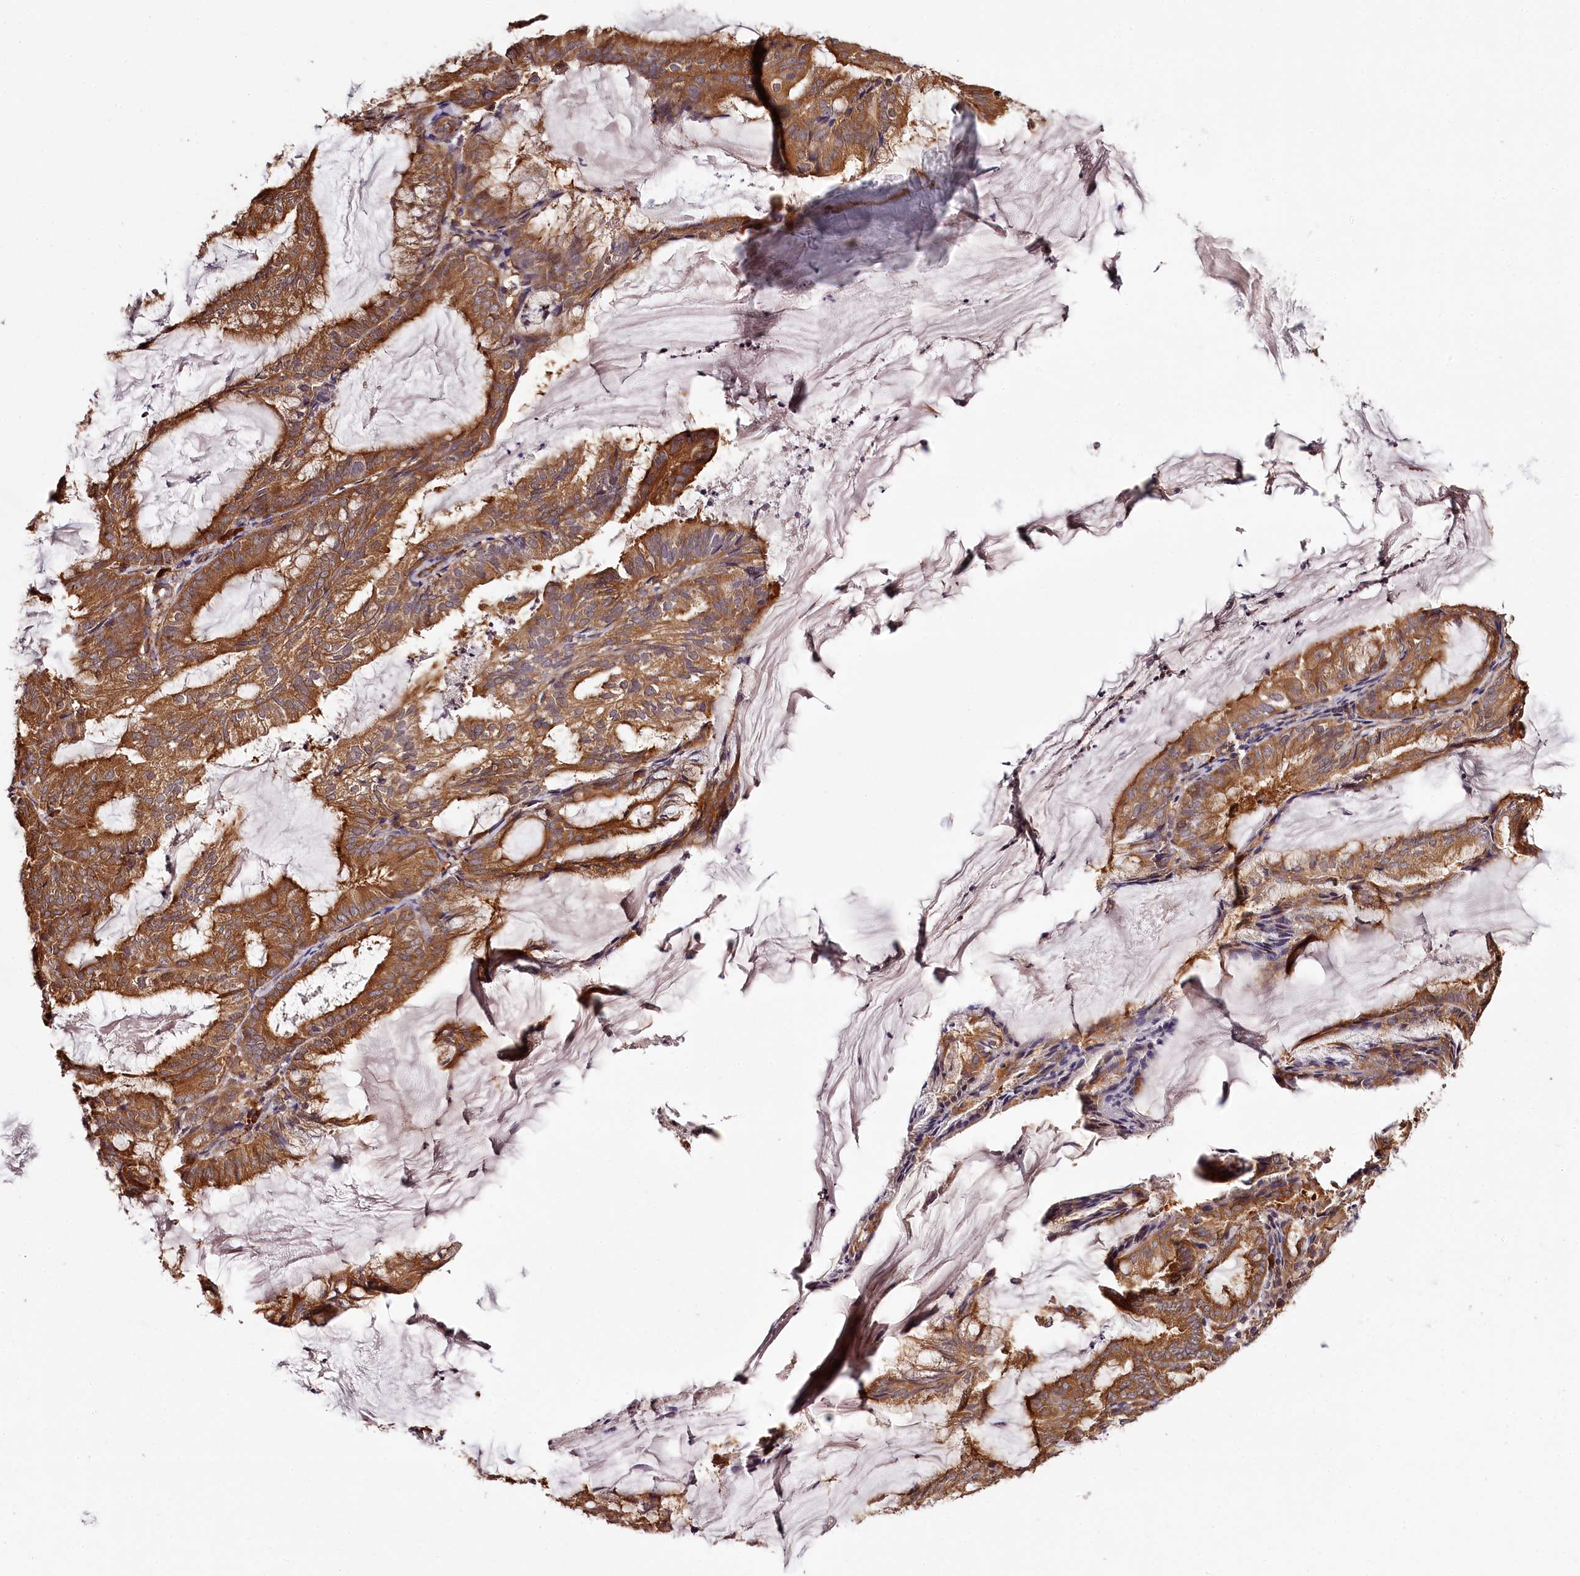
{"staining": {"intensity": "moderate", "quantity": ">75%", "location": "cytoplasmic/membranous"}, "tissue": "endometrial cancer", "cell_type": "Tumor cells", "image_type": "cancer", "snomed": [{"axis": "morphology", "description": "Adenocarcinoma, NOS"}, {"axis": "topography", "description": "Endometrium"}], "caption": "Adenocarcinoma (endometrial) stained with DAB (3,3'-diaminobenzidine) immunohistochemistry shows medium levels of moderate cytoplasmic/membranous expression in approximately >75% of tumor cells. The staining was performed using DAB, with brown indicating positive protein expression. Nuclei are stained blue with hematoxylin.", "gene": "TARS1", "patient": {"sex": "female", "age": 86}}